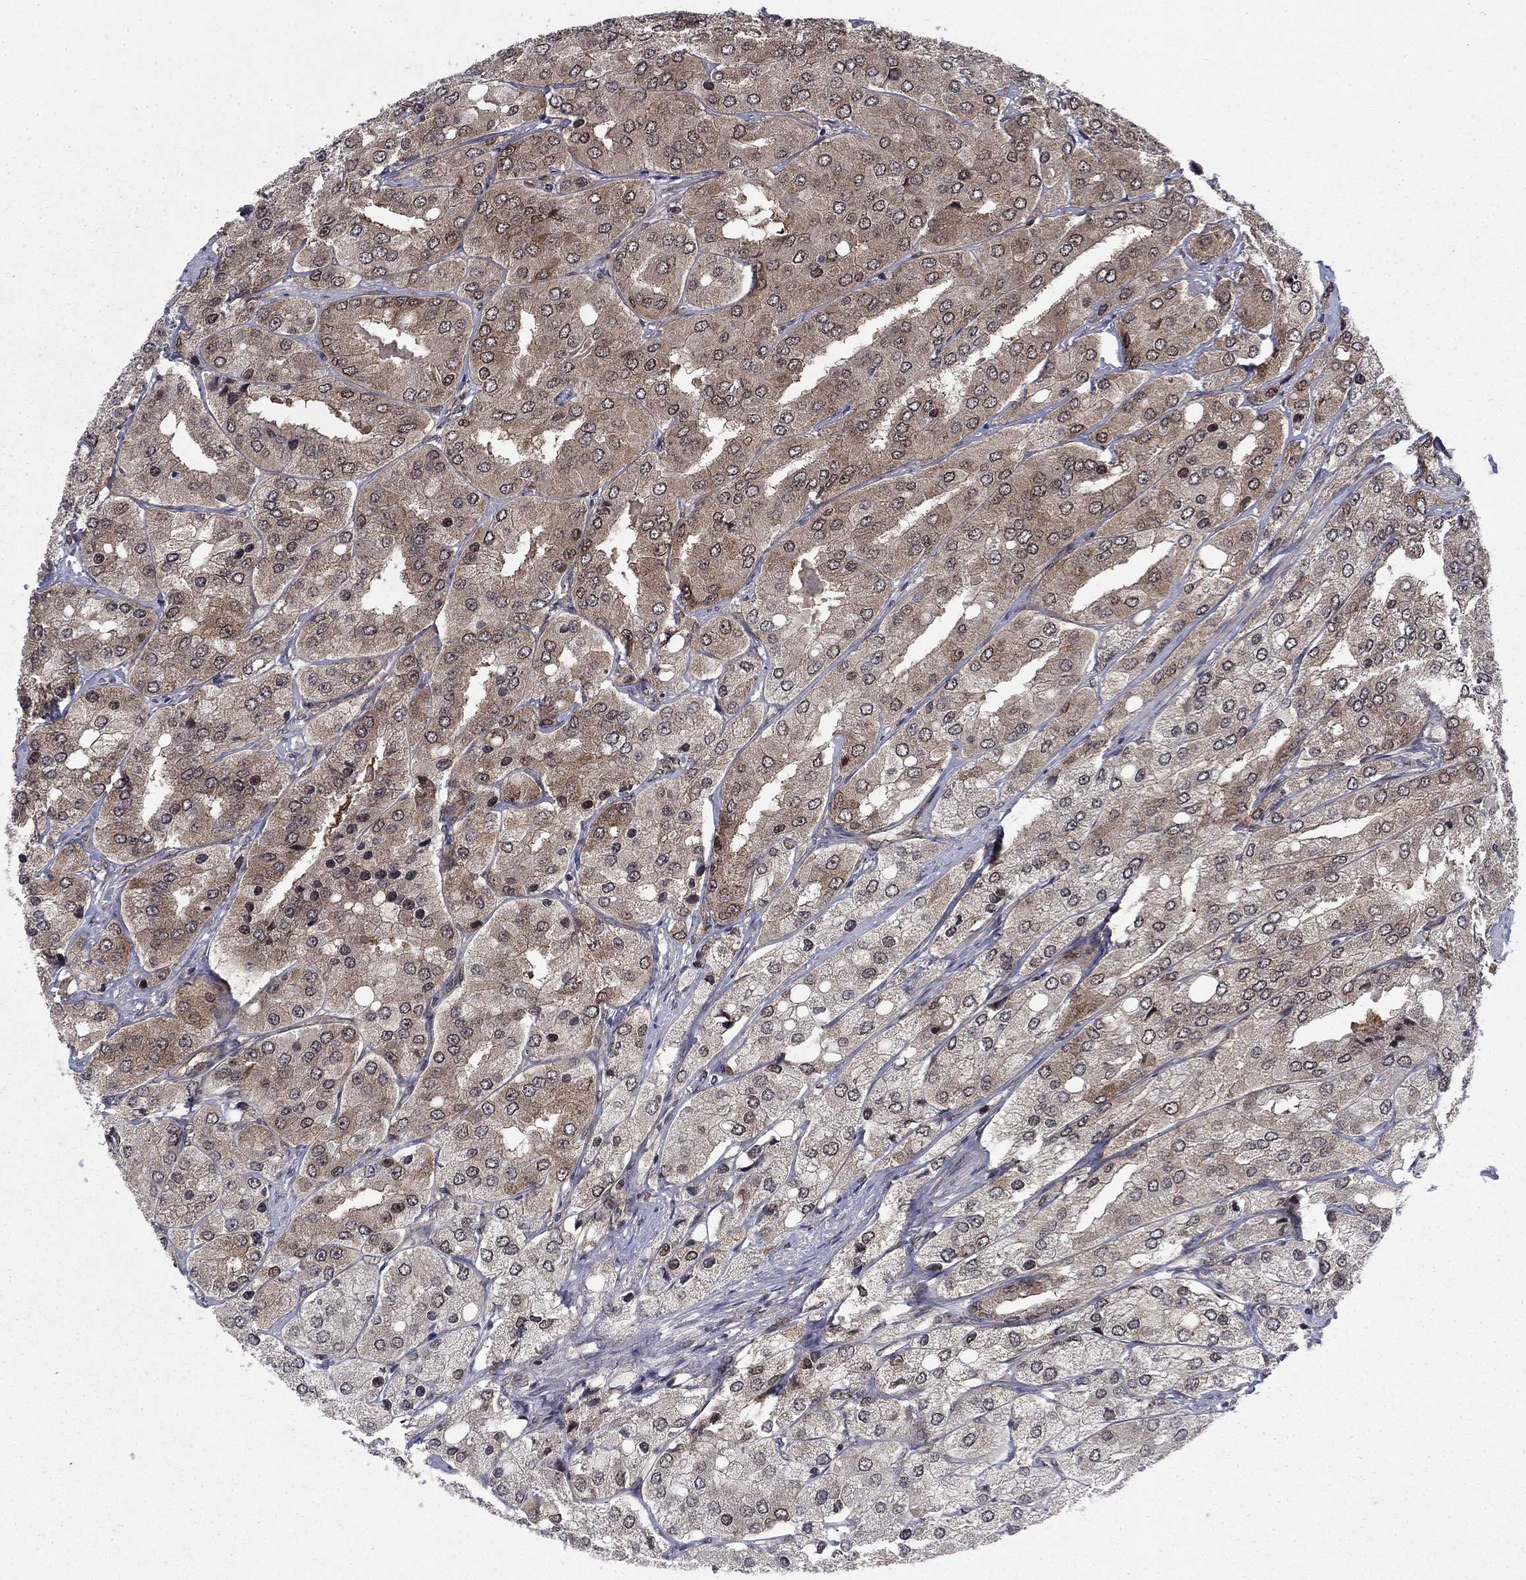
{"staining": {"intensity": "moderate", "quantity": "25%-75%", "location": "cytoplasmic/membranous,nuclear"}, "tissue": "prostate cancer", "cell_type": "Tumor cells", "image_type": "cancer", "snomed": [{"axis": "morphology", "description": "Adenocarcinoma, Low grade"}, {"axis": "topography", "description": "Prostate"}], "caption": "Protein analysis of adenocarcinoma (low-grade) (prostate) tissue displays moderate cytoplasmic/membranous and nuclear positivity in about 25%-75% of tumor cells.", "gene": "DNAJA1", "patient": {"sex": "male", "age": 69}}